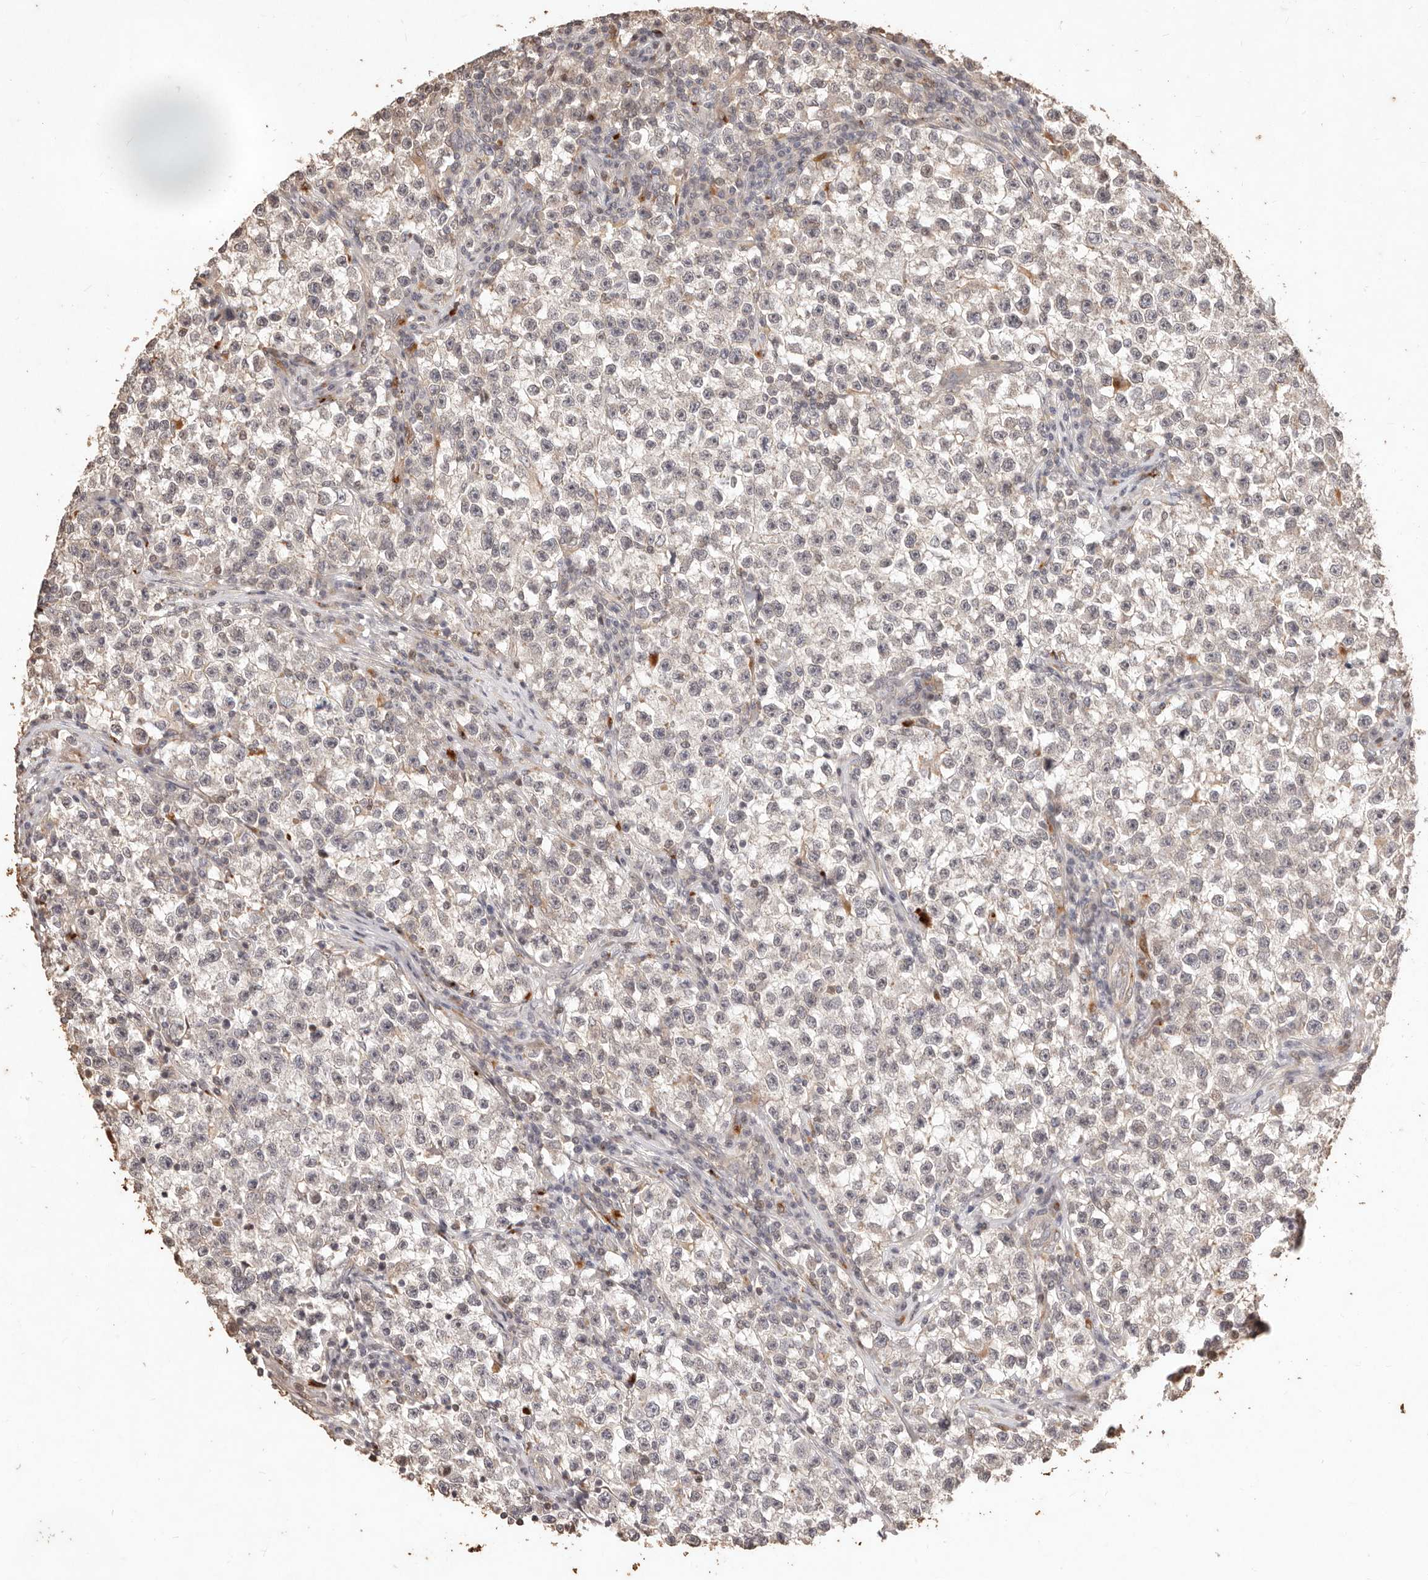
{"staining": {"intensity": "negative", "quantity": "none", "location": "none"}, "tissue": "testis cancer", "cell_type": "Tumor cells", "image_type": "cancer", "snomed": [{"axis": "morphology", "description": "Seminoma, NOS"}, {"axis": "topography", "description": "Testis"}], "caption": "DAB immunohistochemical staining of human testis seminoma shows no significant expression in tumor cells.", "gene": "KIF9", "patient": {"sex": "male", "age": 22}}